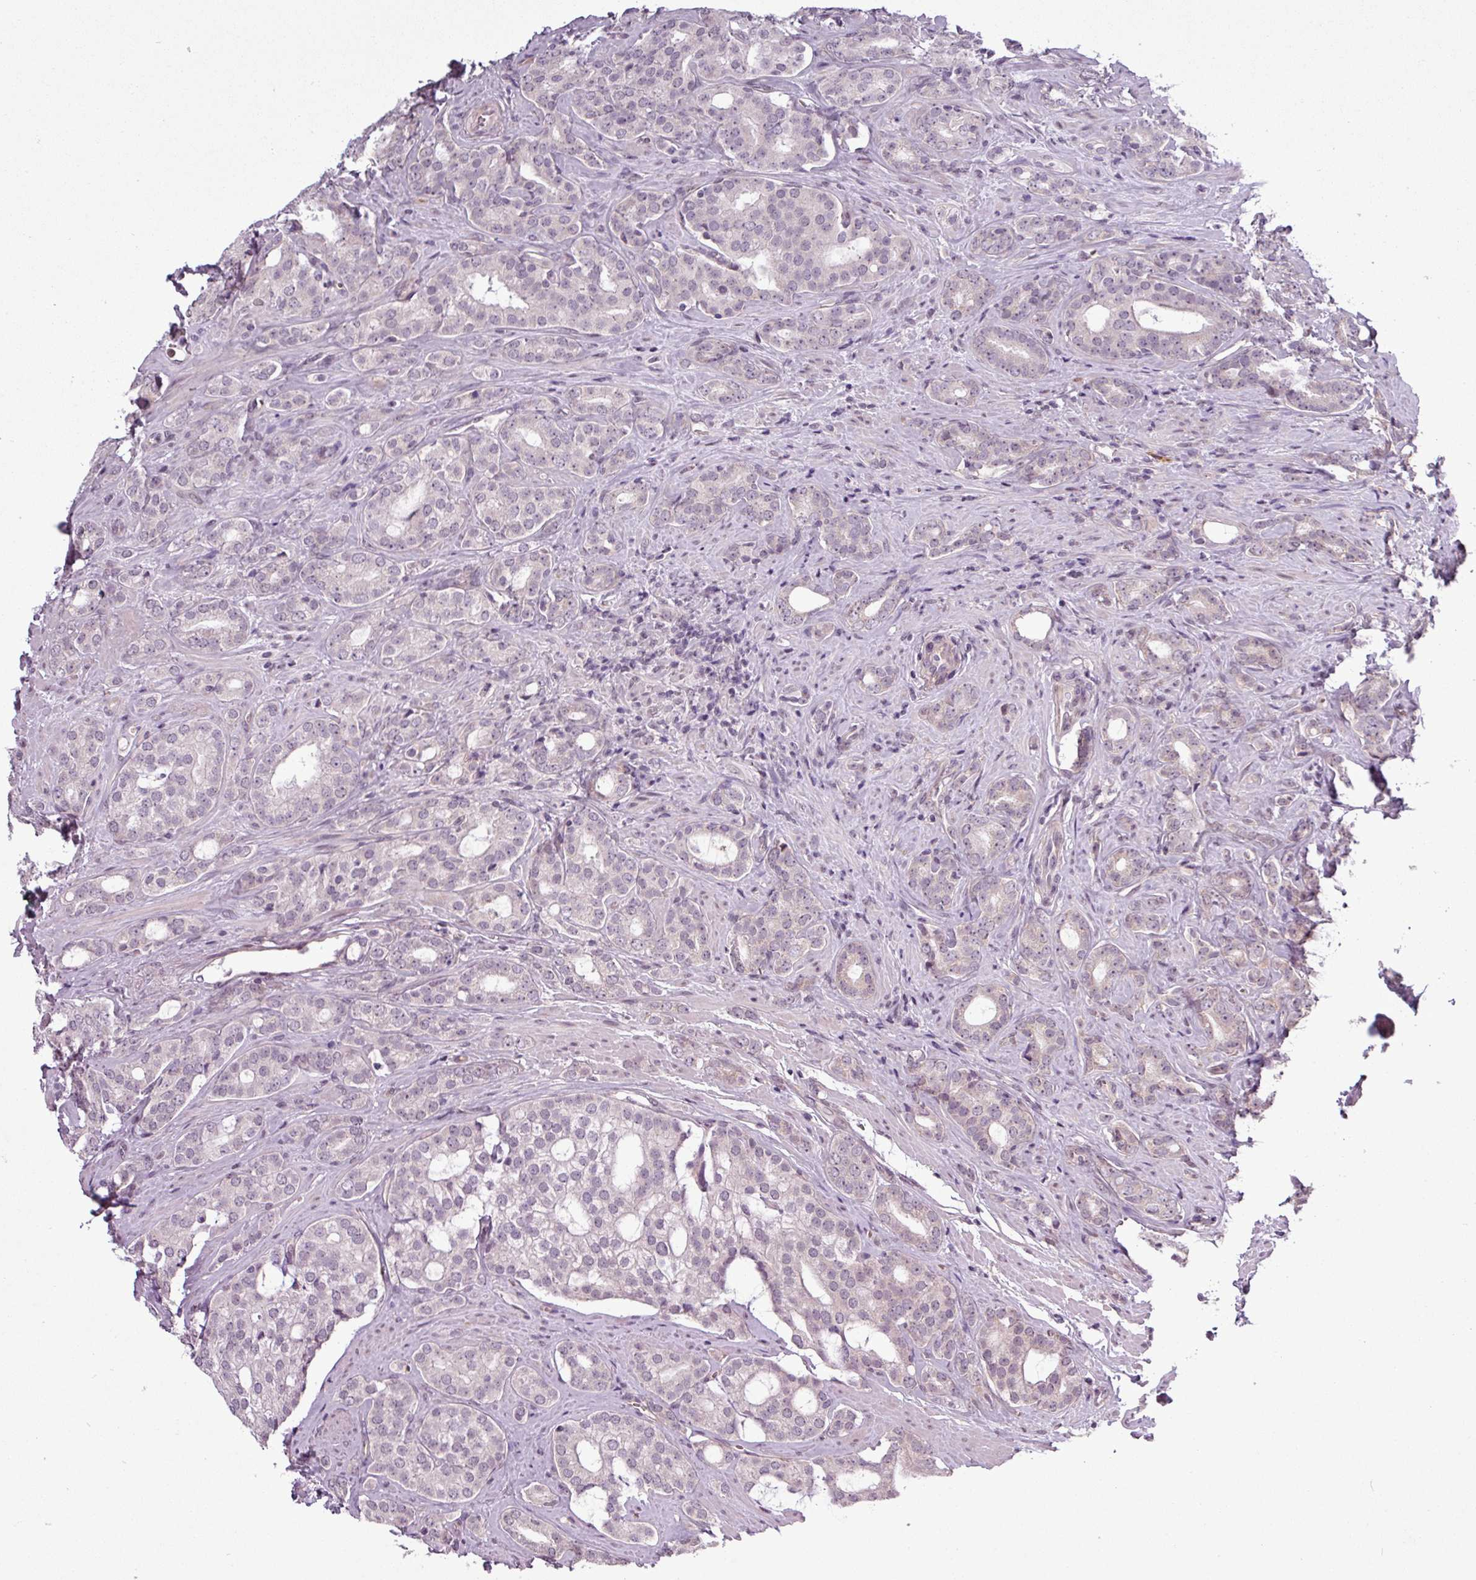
{"staining": {"intensity": "negative", "quantity": "none", "location": "none"}, "tissue": "prostate cancer", "cell_type": "Tumor cells", "image_type": "cancer", "snomed": [{"axis": "morphology", "description": "Adenocarcinoma, High grade"}, {"axis": "topography", "description": "Prostate"}], "caption": "Immunohistochemical staining of human prostate adenocarcinoma (high-grade) displays no significant staining in tumor cells.", "gene": "GPT2", "patient": {"sex": "male", "age": 63}}